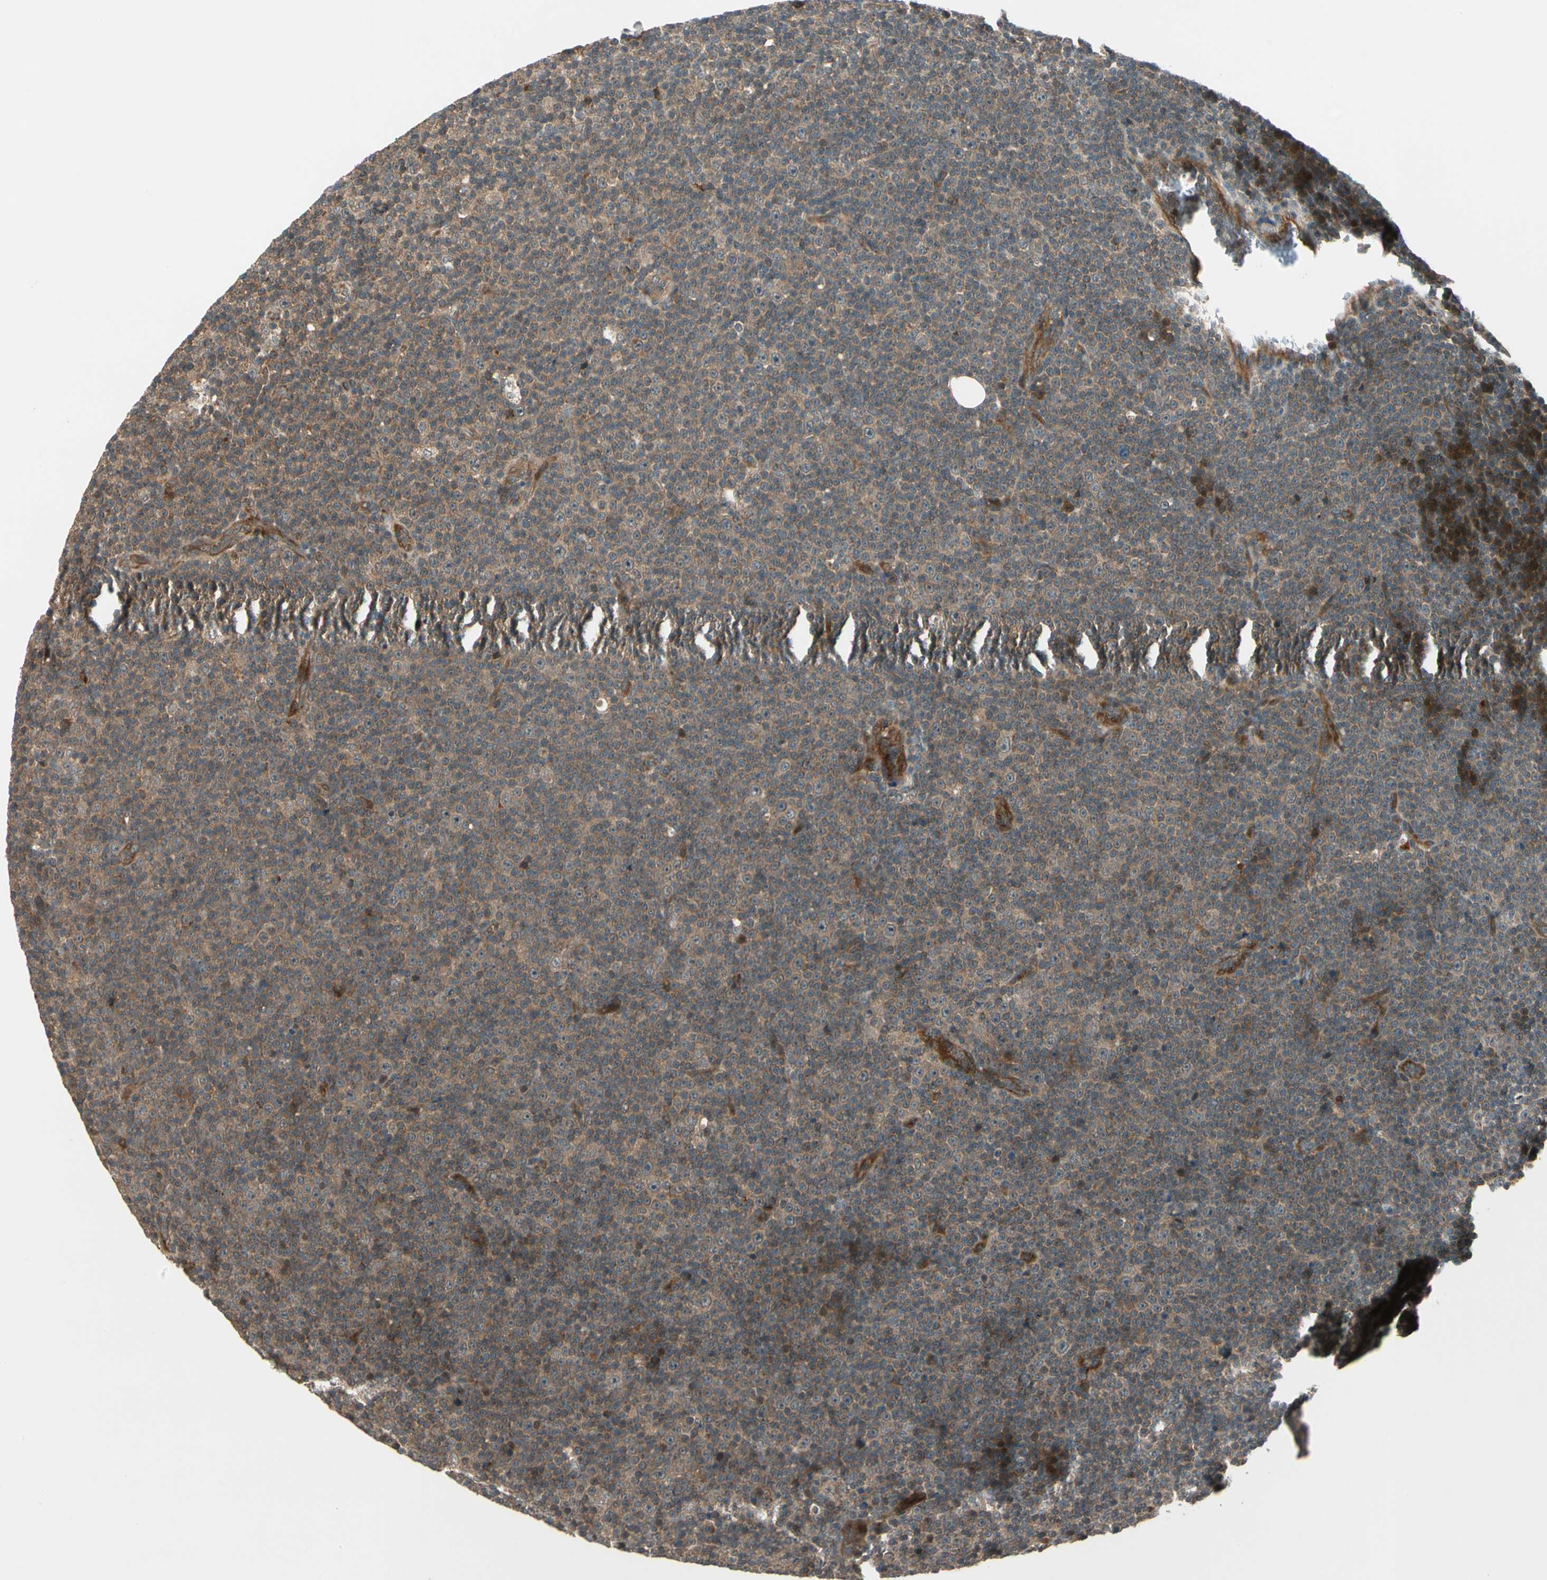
{"staining": {"intensity": "moderate", "quantity": ">75%", "location": "cytoplasmic/membranous"}, "tissue": "lymphoma", "cell_type": "Tumor cells", "image_type": "cancer", "snomed": [{"axis": "morphology", "description": "Malignant lymphoma, non-Hodgkin's type, Low grade"}, {"axis": "topography", "description": "Lymph node"}], "caption": "Immunohistochemistry (IHC) (DAB) staining of human lymphoma displays moderate cytoplasmic/membranous protein positivity in approximately >75% of tumor cells.", "gene": "ACVR1C", "patient": {"sex": "female", "age": 67}}